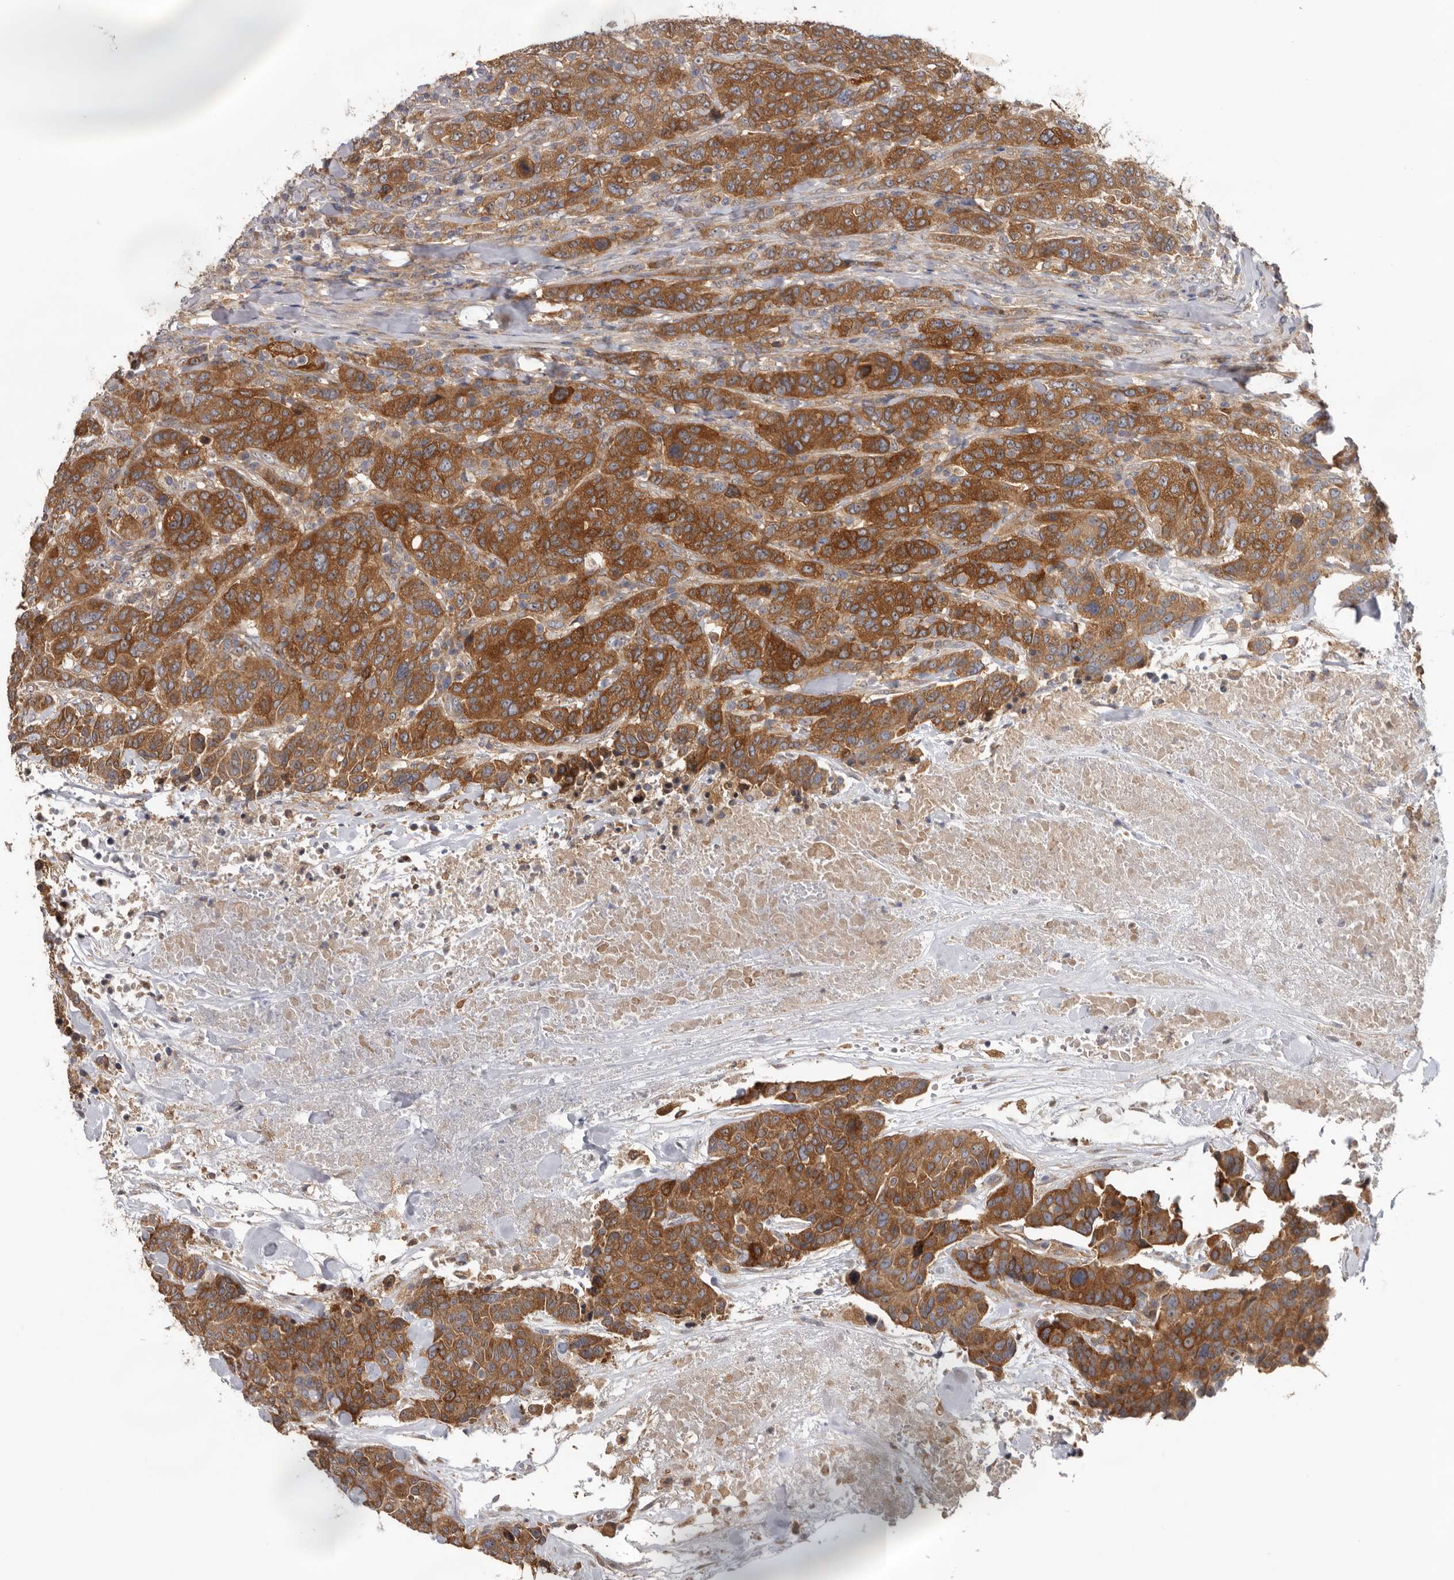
{"staining": {"intensity": "strong", "quantity": ">75%", "location": "cytoplasmic/membranous"}, "tissue": "breast cancer", "cell_type": "Tumor cells", "image_type": "cancer", "snomed": [{"axis": "morphology", "description": "Duct carcinoma"}, {"axis": "topography", "description": "Breast"}], "caption": "Immunohistochemistry staining of invasive ductal carcinoma (breast), which exhibits high levels of strong cytoplasmic/membranous positivity in approximately >75% of tumor cells indicating strong cytoplasmic/membranous protein positivity. The staining was performed using DAB (brown) for protein detection and nuclei were counterstained in hematoxylin (blue).", "gene": "HINT3", "patient": {"sex": "female", "age": 37}}